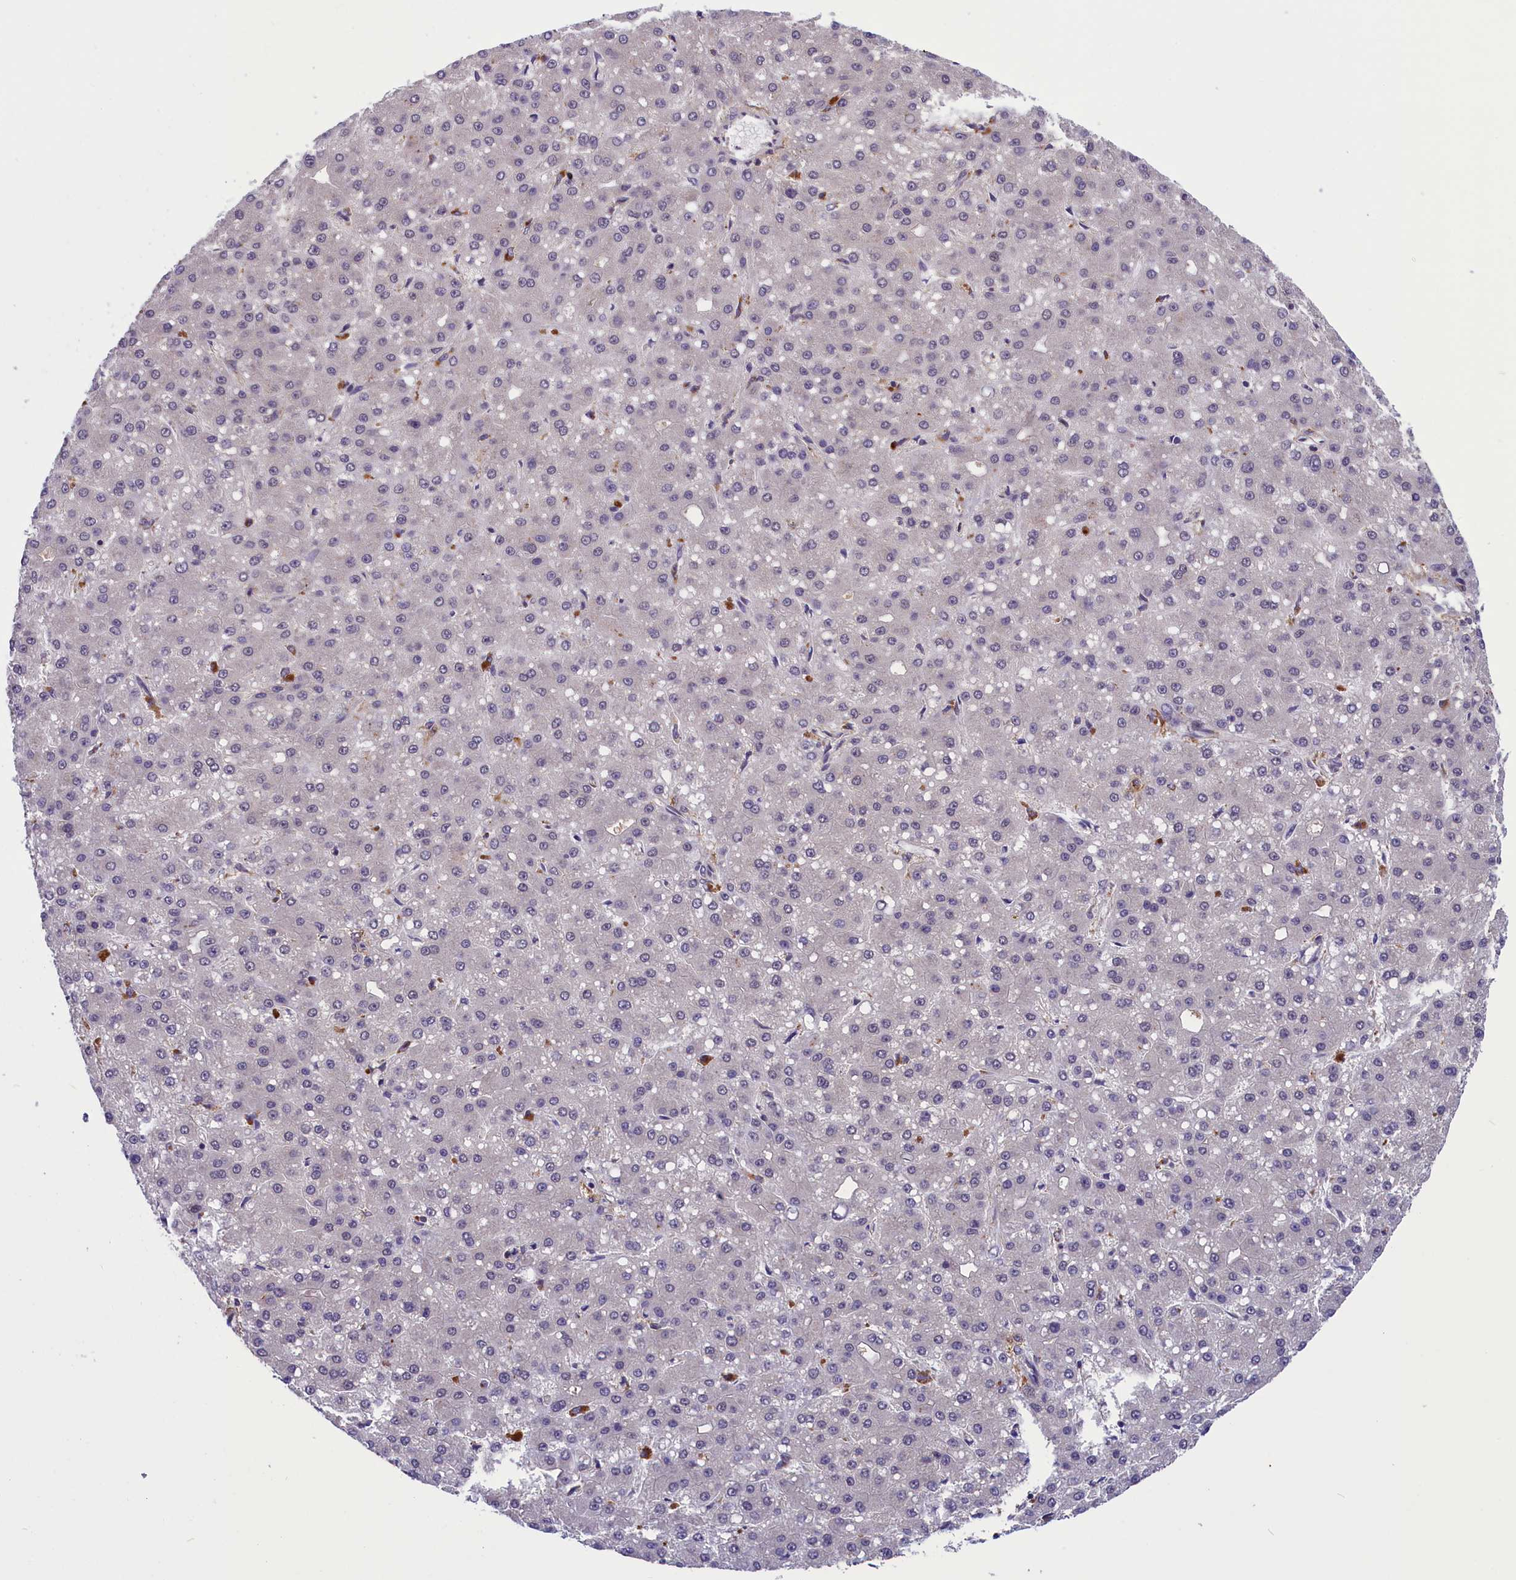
{"staining": {"intensity": "negative", "quantity": "none", "location": "none"}, "tissue": "liver cancer", "cell_type": "Tumor cells", "image_type": "cancer", "snomed": [{"axis": "morphology", "description": "Carcinoma, Hepatocellular, NOS"}, {"axis": "topography", "description": "Liver"}], "caption": "There is no significant expression in tumor cells of liver cancer (hepatocellular carcinoma).", "gene": "STYX", "patient": {"sex": "male", "age": 67}}